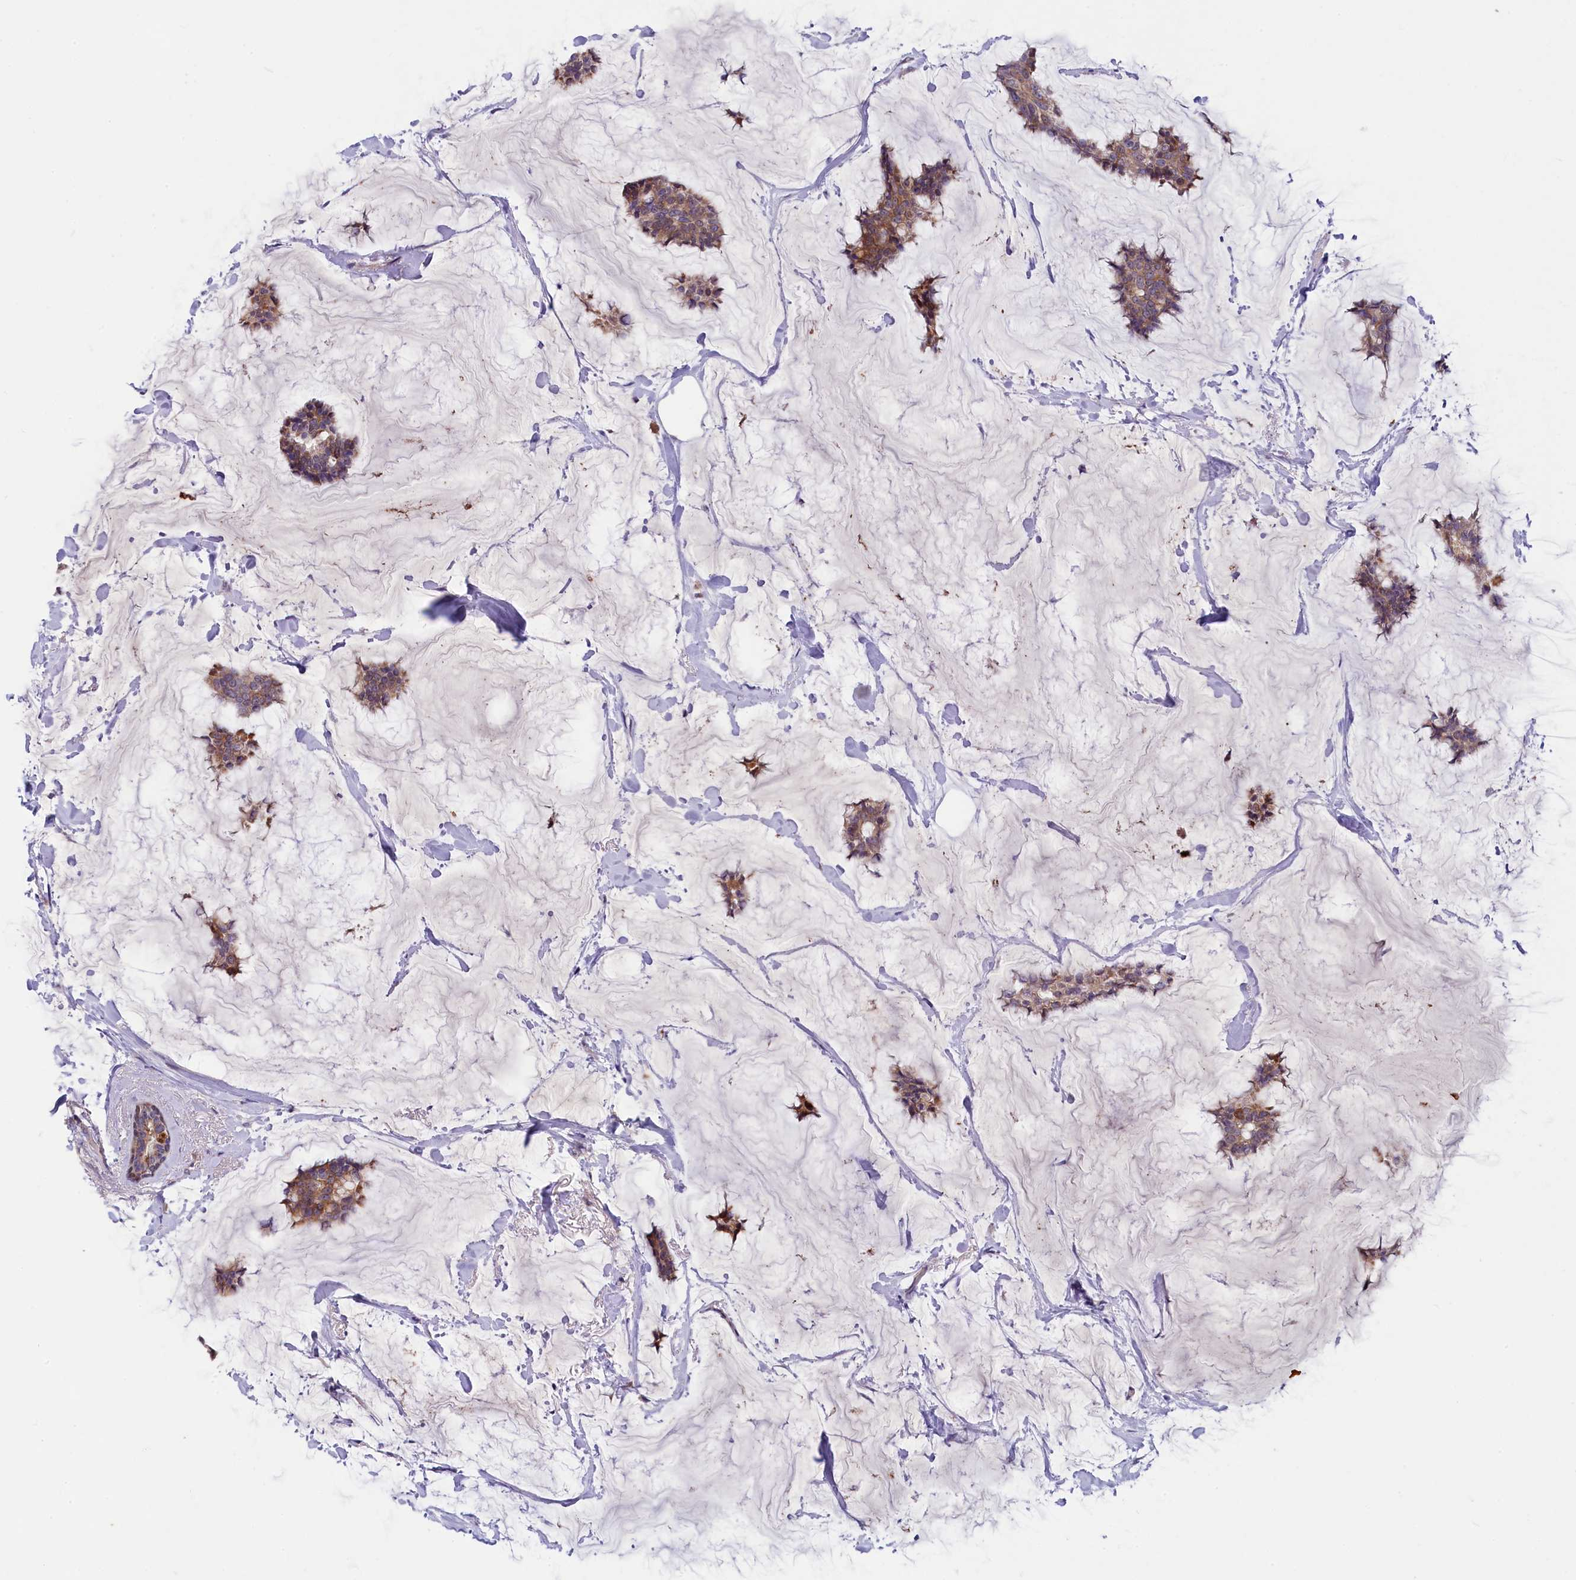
{"staining": {"intensity": "moderate", "quantity": ">75%", "location": "cytoplasmic/membranous"}, "tissue": "breast cancer", "cell_type": "Tumor cells", "image_type": "cancer", "snomed": [{"axis": "morphology", "description": "Duct carcinoma"}, {"axis": "topography", "description": "Breast"}], "caption": "IHC staining of breast cancer, which displays medium levels of moderate cytoplasmic/membranous positivity in about >75% of tumor cells indicating moderate cytoplasmic/membranous protein positivity. The staining was performed using DAB (brown) for protein detection and nuclei were counterstained in hematoxylin (blue).", "gene": "SLC39A6", "patient": {"sex": "female", "age": 93}}